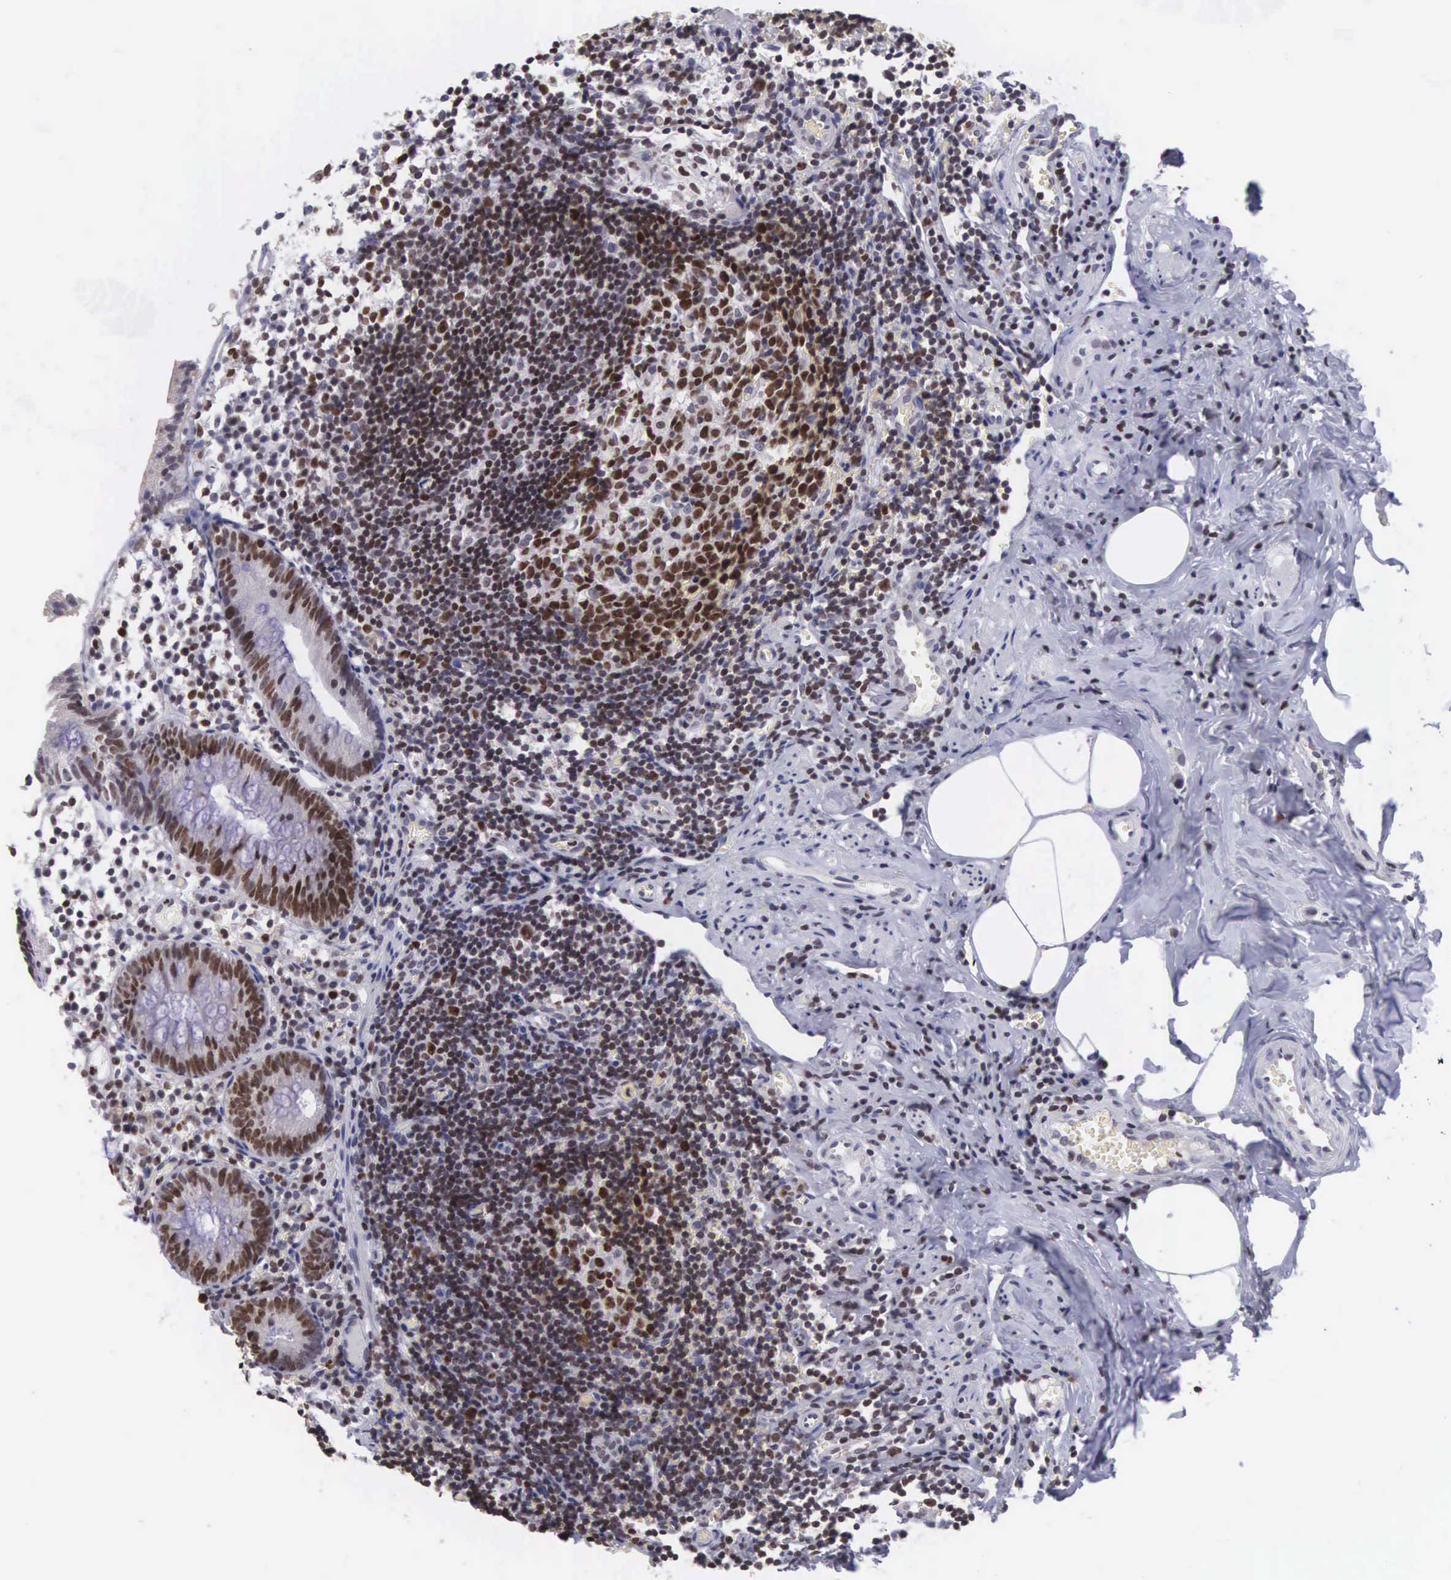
{"staining": {"intensity": "moderate", "quantity": ">75%", "location": "nuclear"}, "tissue": "appendix", "cell_type": "Glandular cells", "image_type": "normal", "snomed": [{"axis": "morphology", "description": "Normal tissue, NOS"}, {"axis": "topography", "description": "Appendix"}], "caption": "A brown stain labels moderate nuclear positivity of a protein in glandular cells of normal human appendix. Using DAB (3,3'-diaminobenzidine) (brown) and hematoxylin (blue) stains, captured at high magnification using brightfield microscopy.", "gene": "VRK1", "patient": {"sex": "male", "age": 25}}